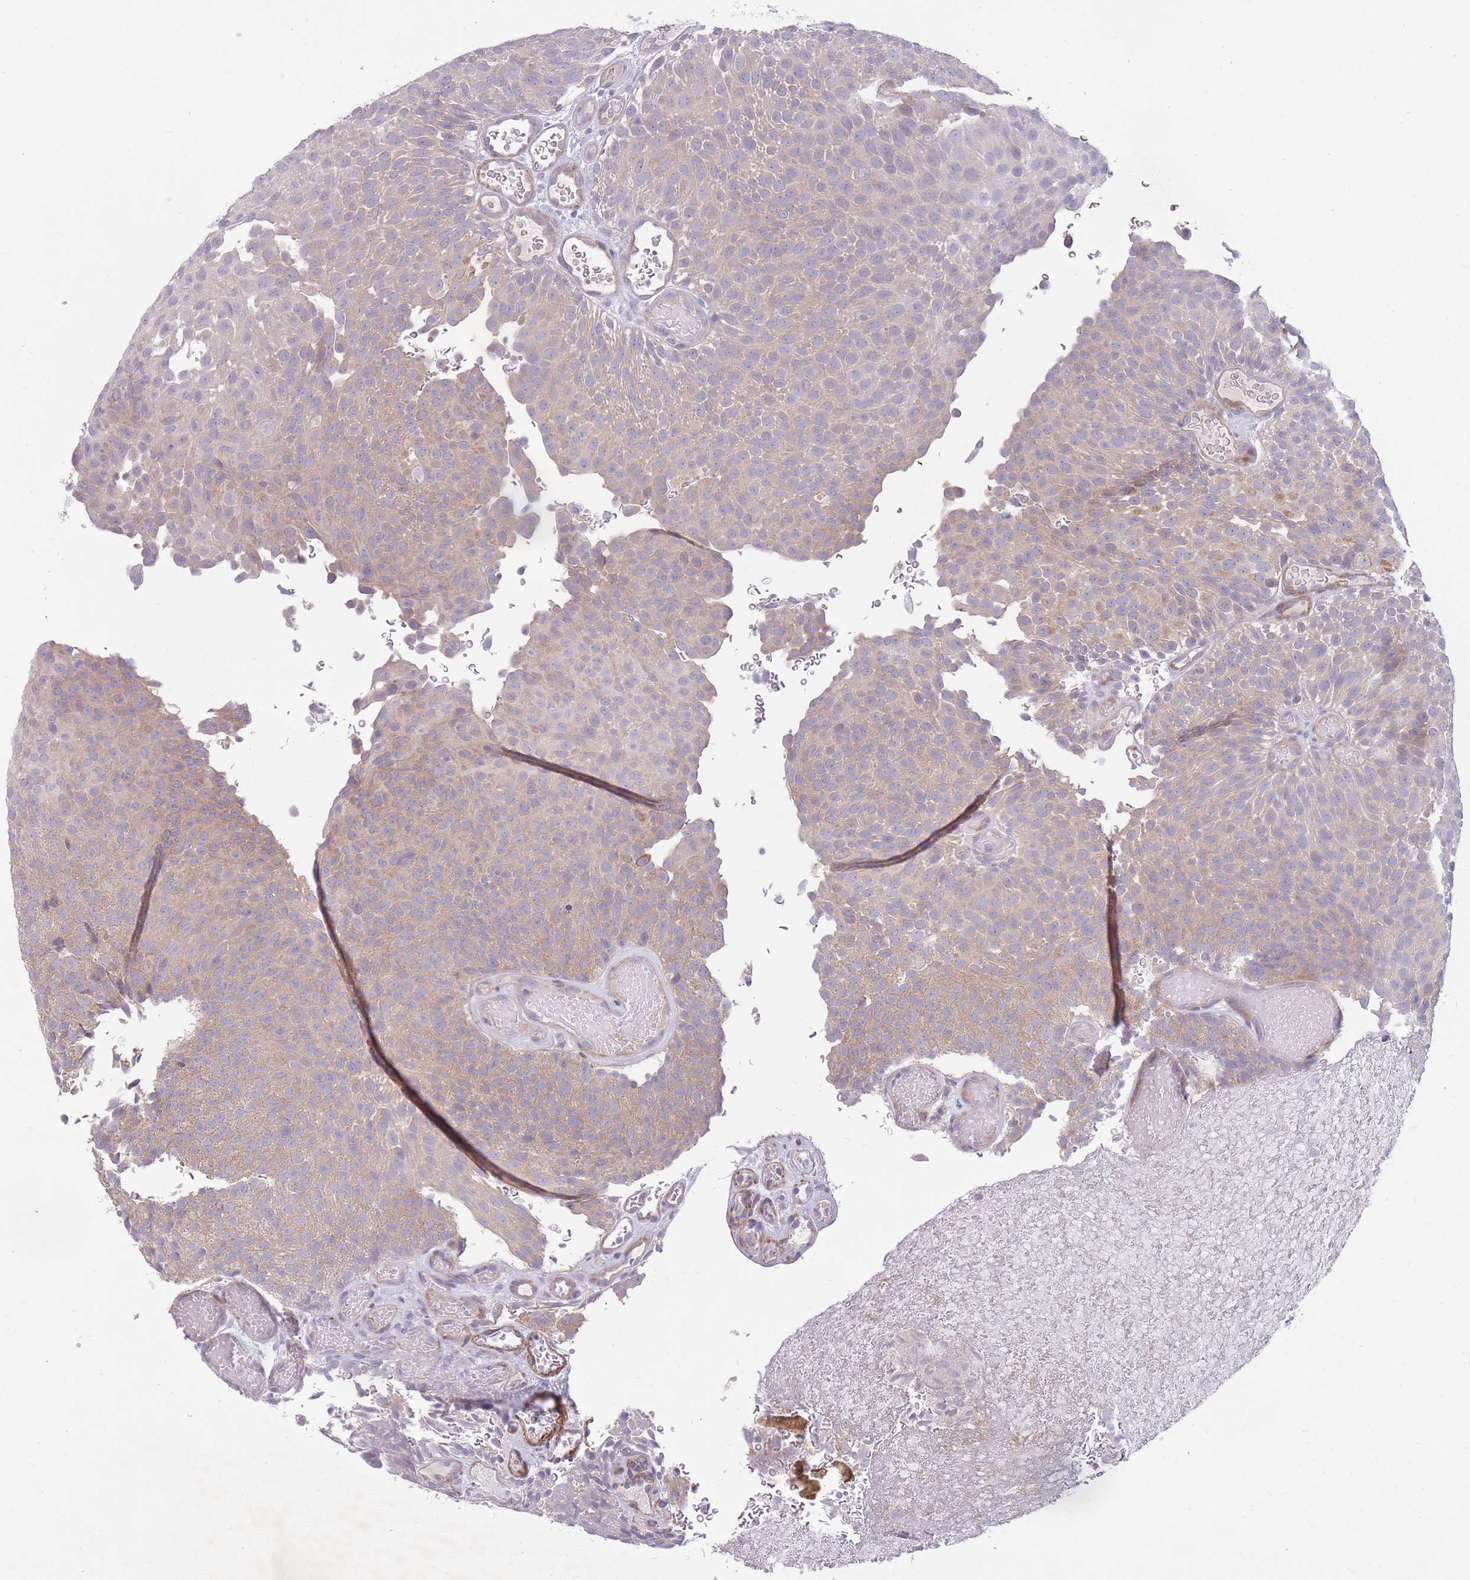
{"staining": {"intensity": "weak", "quantity": "25%-75%", "location": "cytoplasmic/membranous"}, "tissue": "urothelial cancer", "cell_type": "Tumor cells", "image_type": "cancer", "snomed": [{"axis": "morphology", "description": "Urothelial carcinoma, Low grade"}, {"axis": "topography", "description": "Urinary bladder"}], "caption": "Urothelial cancer stained for a protein displays weak cytoplasmic/membranous positivity in tumor cells.", "gene": "PNPLA5", "patient": {"sex": "male", "age": 78}}